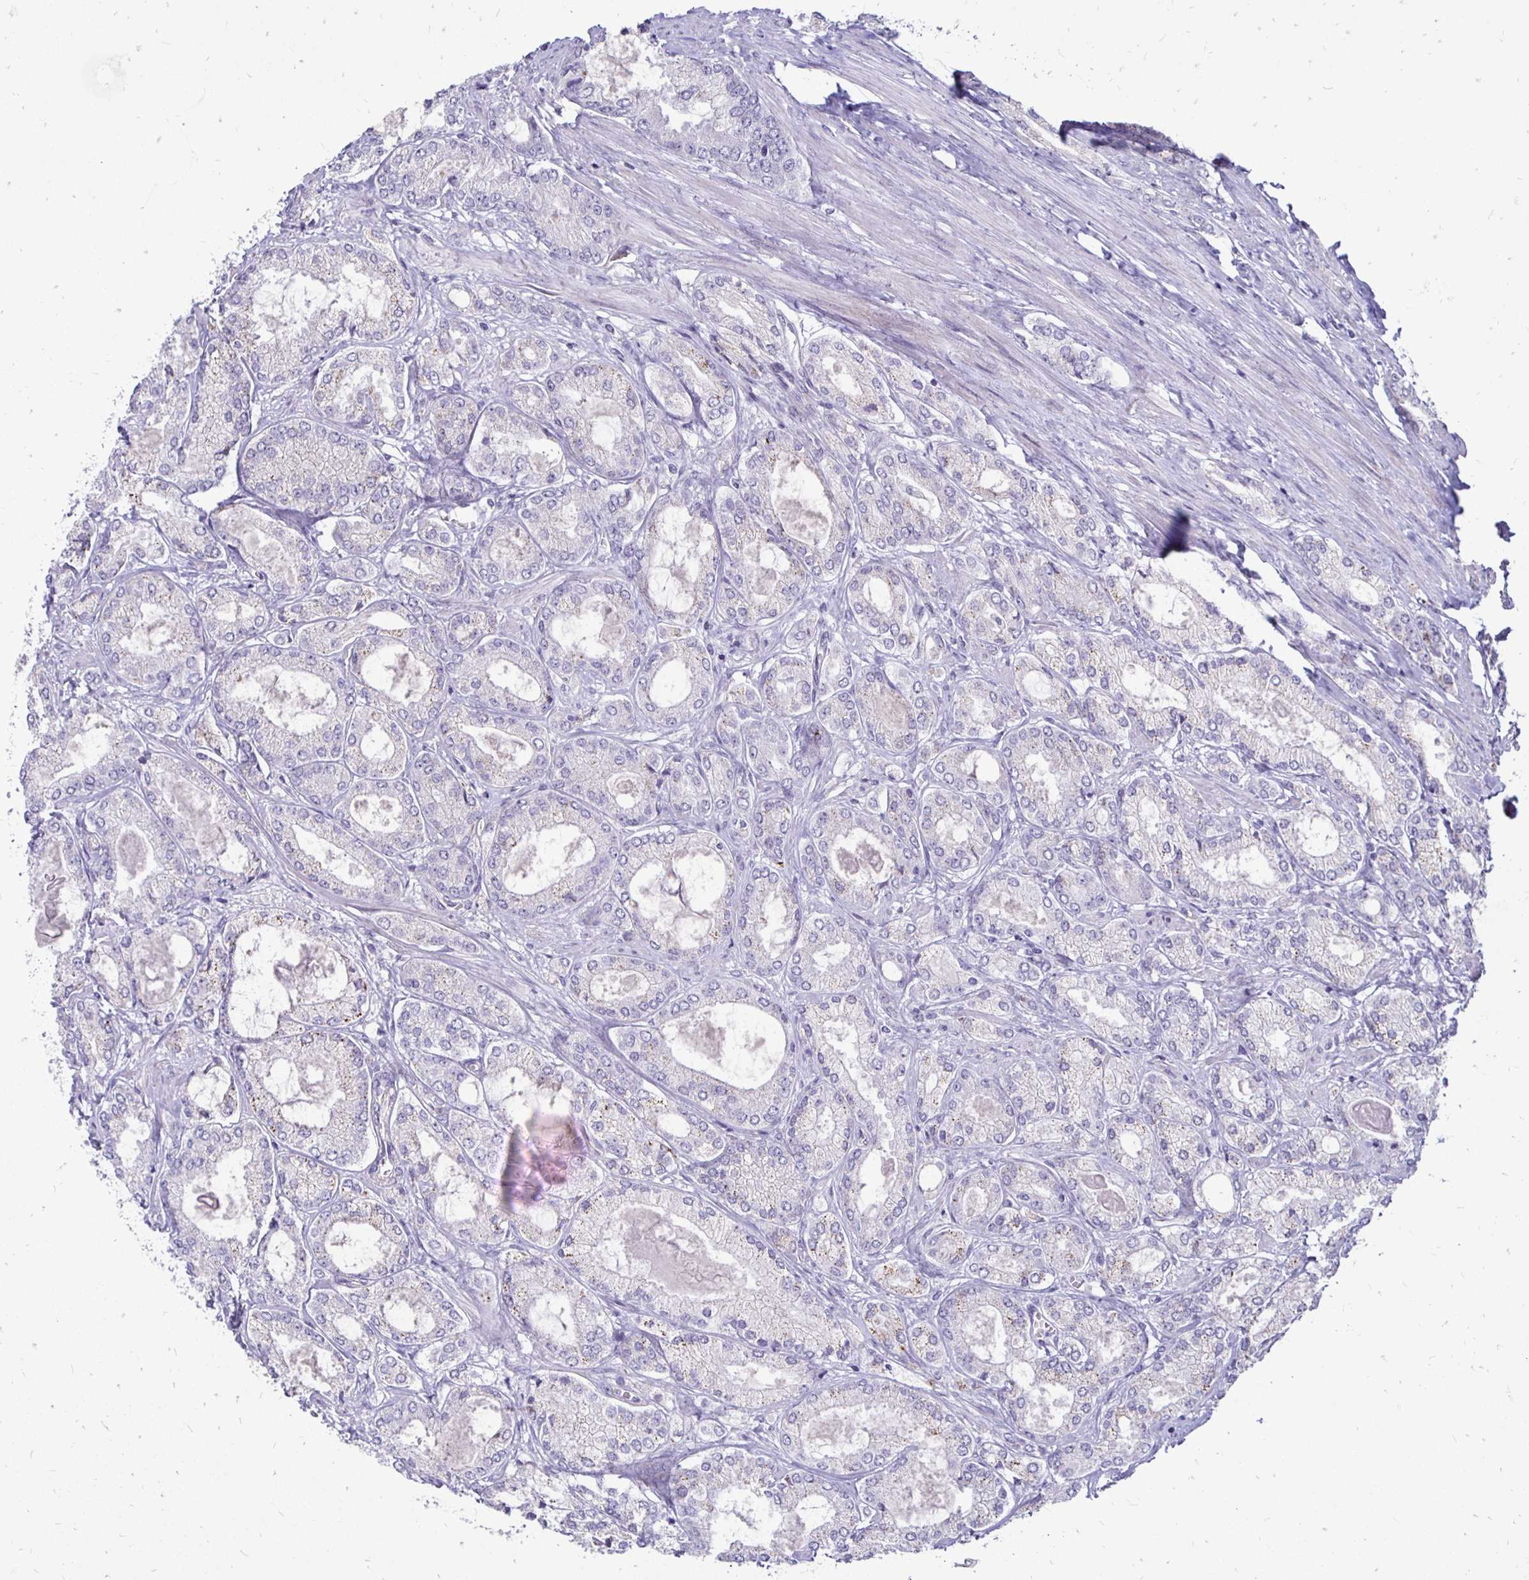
{"staining": {"intensity": "negative", "quantity": "none", "location": "none"}, "tissue": "prostate cancer", "cell_type": "Tumor cells", "image_type": "cancer", "snomed": [{"axis": "morphology", "description": "Adenocarcinoma, High grade"}, {"axis": "topography", "description": "Prostate"}], "caption": "Micrograph shows no protein expression in tumor cells of prostate cancer tissue.", "gene": "GAS2", "patient": {"sex": "male", "age": 68}}